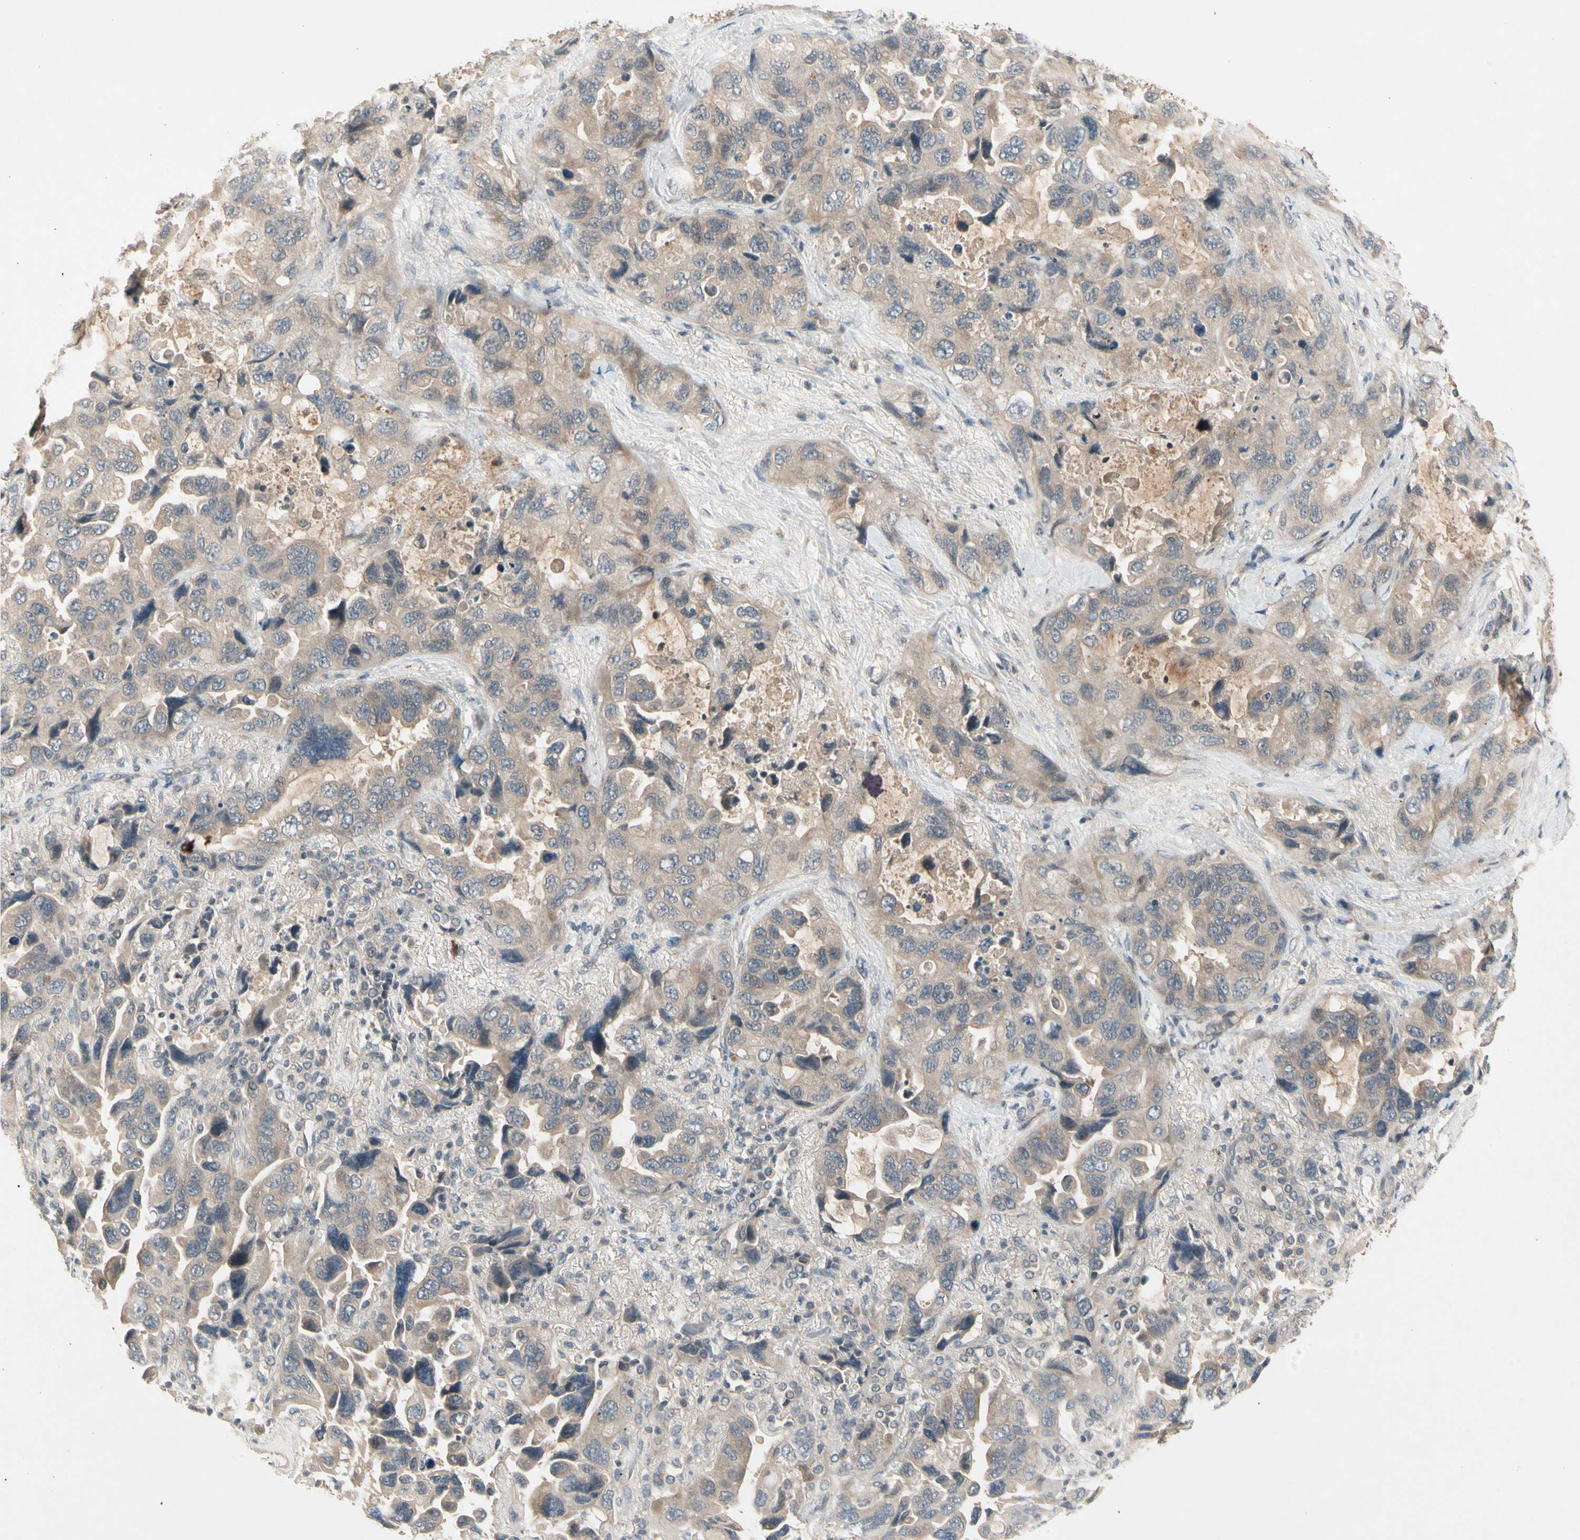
{"staining": {"intensity": "weak", "quantity": "25%-75%", "location": "cytoplasmic/membranous"}, "tissue": "lung cancer", "cell_type": "Tumor cells", "image_type": "cancer", "snomed": [{"axis": "morphology", "description": "Squamous cell carcinoma, NOS"}, {"axis": "topography", "description": "Lung"}], "caption": "Lung cancer (squamous cell carcinoma) tissue reveals weak cytoplasmic/membranous expression in approximately 25%-75% of tumor cells The protein is stained brown, and the nuclei are stained in blue (DAB (3,3'-diaminobenzidine) IHC with brightfield microscopy, high magnification).", "gene": "CCL4", "patient": {"sex": "female", "age": 73}}